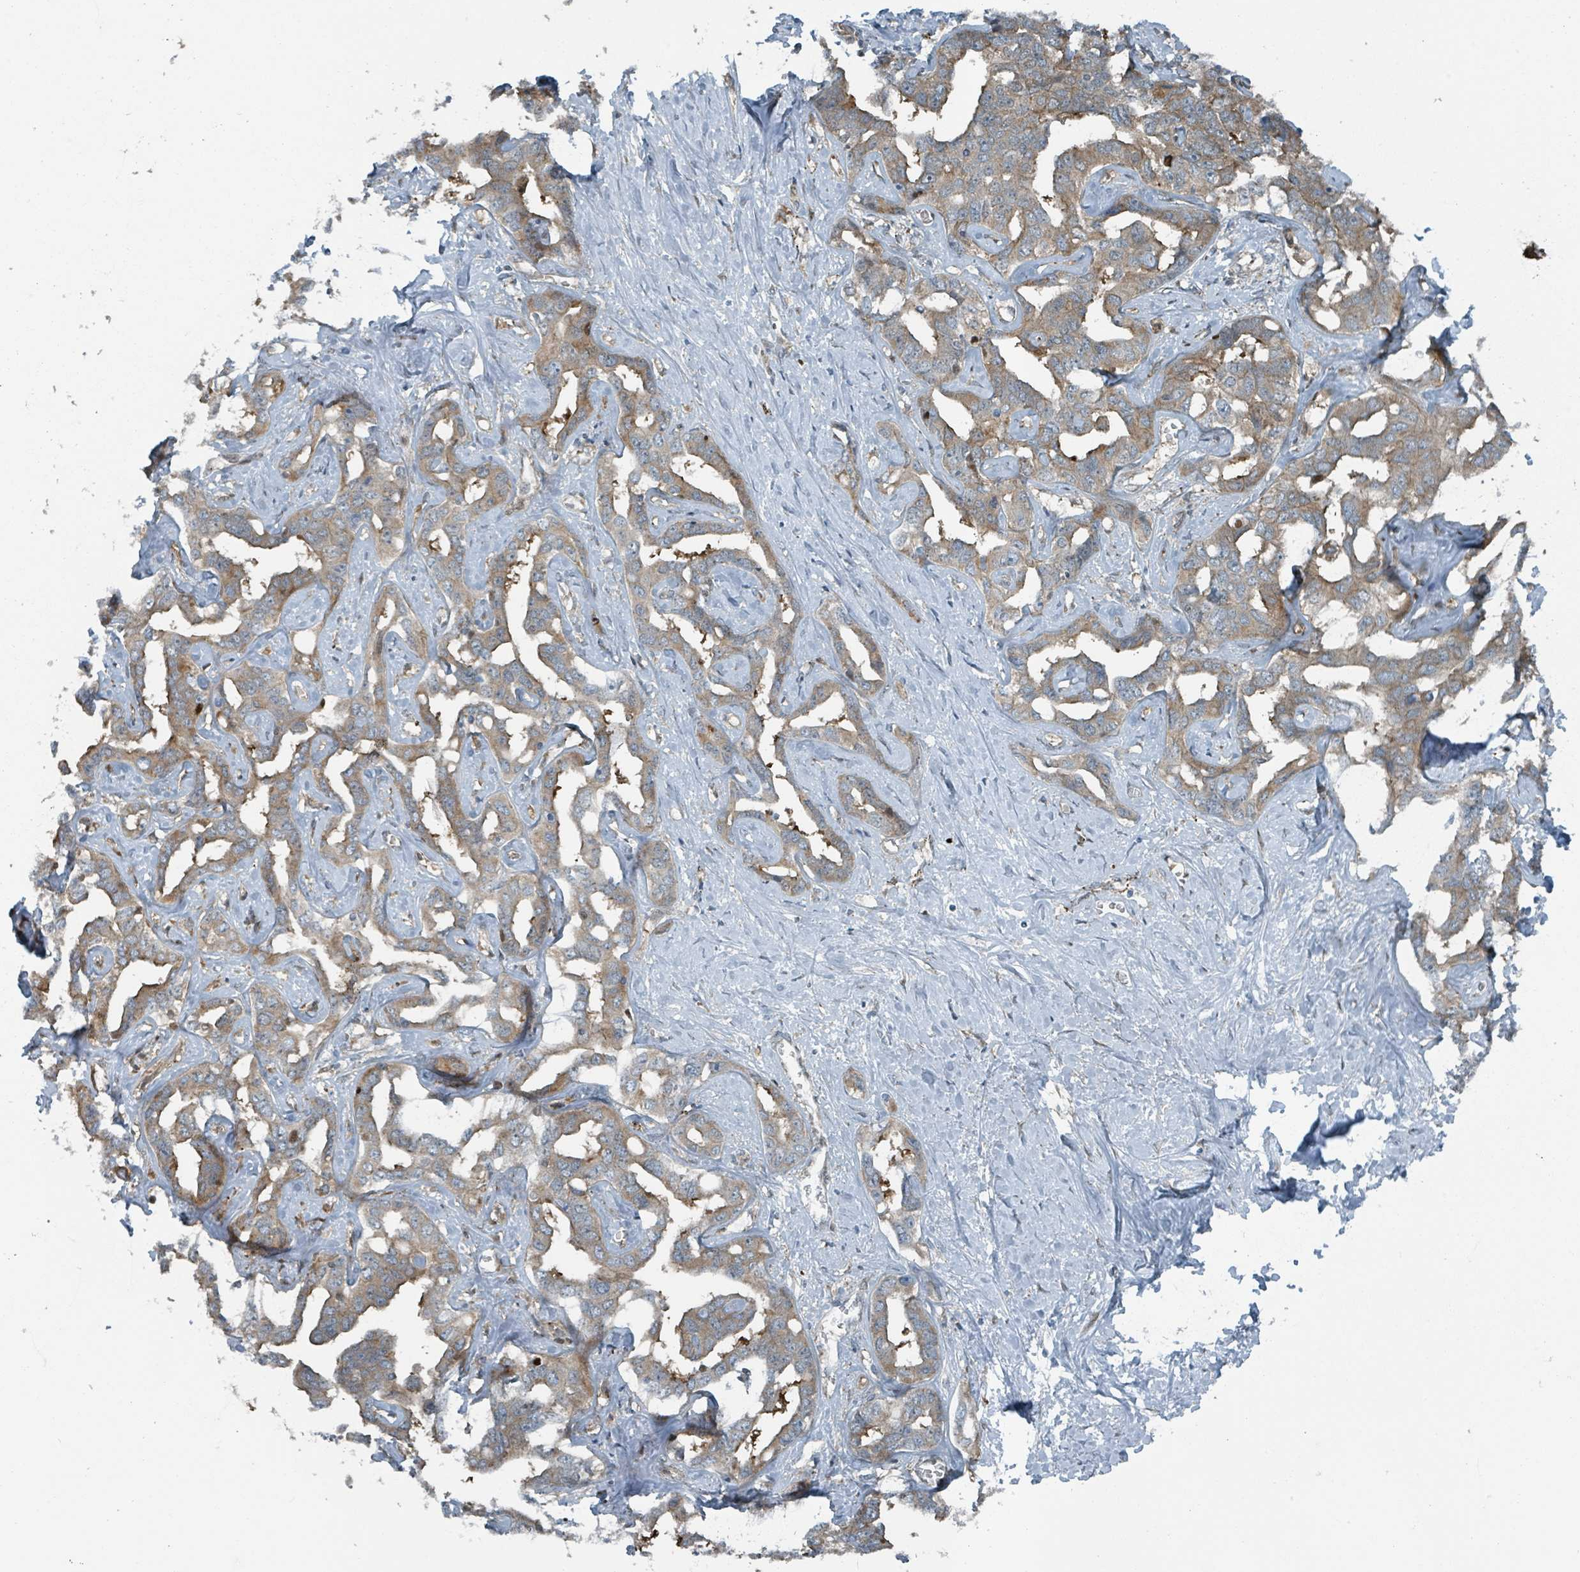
{"staining": {"intensity": "weak", "quantity": ">75%", "location": "cytoplasmic/membranous"}, "tissue": "liver cancer", "cell_type": "Tumor cells", "image_type": "cancer", "snomed": [{"axis": "morphology", "description": "Cholangiocarcinoma"}, {"axis": "topography", "description": "Liver"}], "caption": "Liver cholangiocarcinoma stained with a brown dye demonstrates weak cytoplasmic/membranous positive positivity in about >75% of tumor cells.", "gene": "RHPN2", "patient": {"sex": "male", "age": 59}}